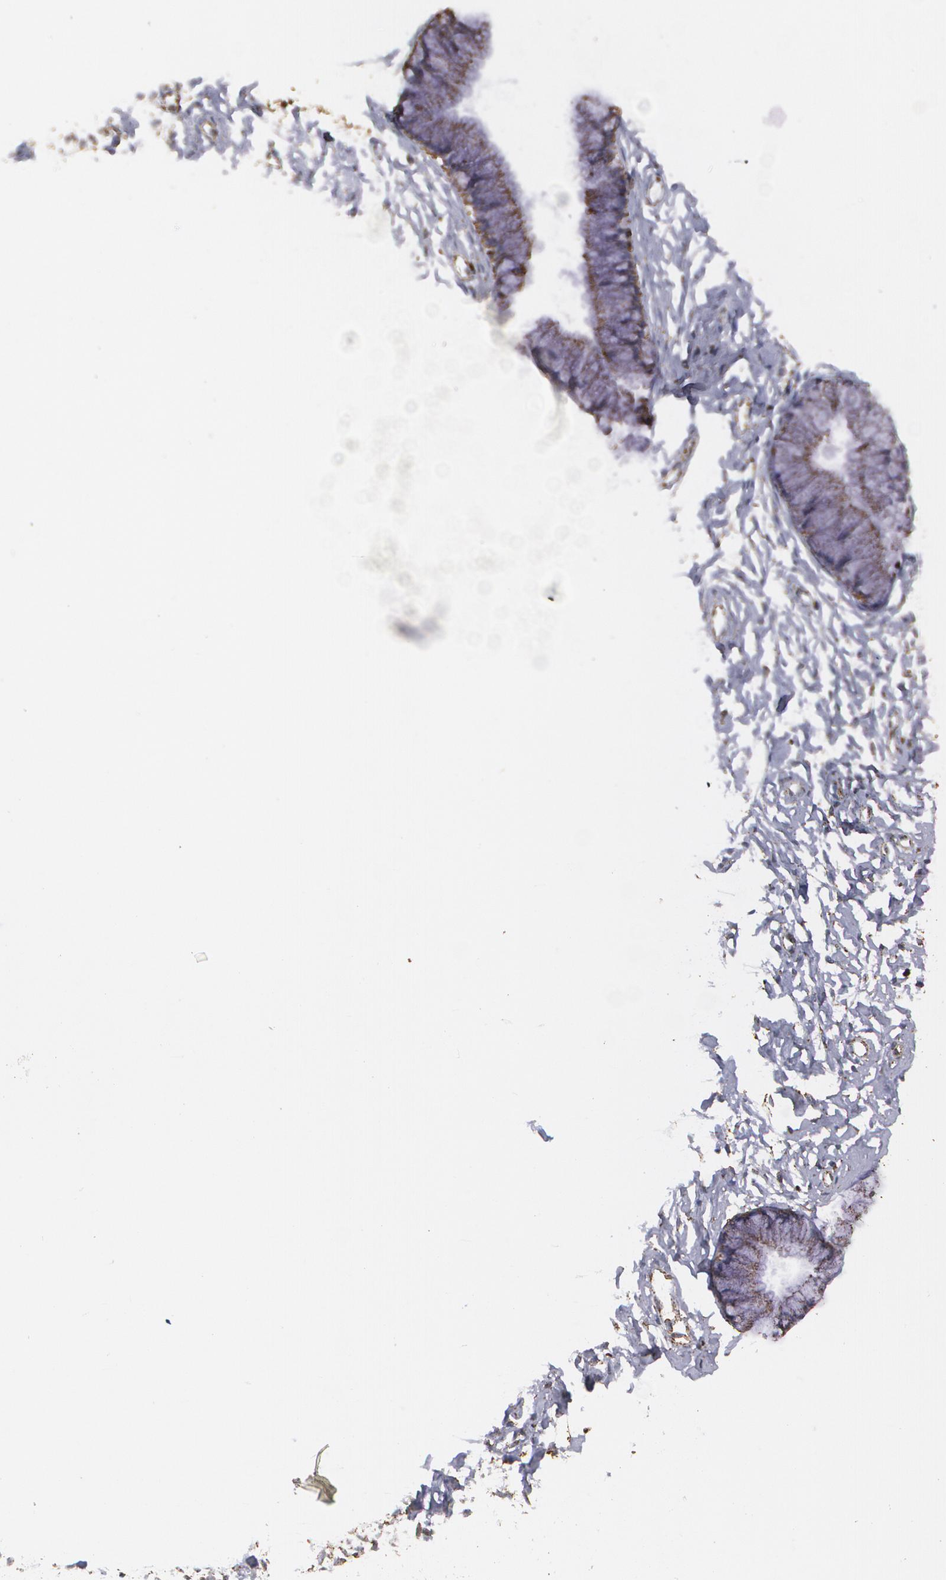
{"staining": {"intensity": "moderate", "quantity": ">75%", "location": "cytoplasmic/membranous"}, "tissue": "cervix", "cell_type": "Glandular cells", "image_type": "normal", "snomed": [{"axis": "morphology", "description": "Normal tissue, NOS"}, {"axis": "topography", "description": "Cervix"}], "caption": "Cervix stained with DAB (3,3'-diaminobenzidine) immunohistochemistry (IHC) shows medium levels of moderate cytoplasmic/membranous expression in about >75% of glandular cells. Using DAB (3,3'-diaminobenzidine) (brown) and hematoxylin (blue) stains, captured at high magnification using brightfield microscopy.", "gene": "HSPD1", "patient": {"sex": "female", "age": 46}}